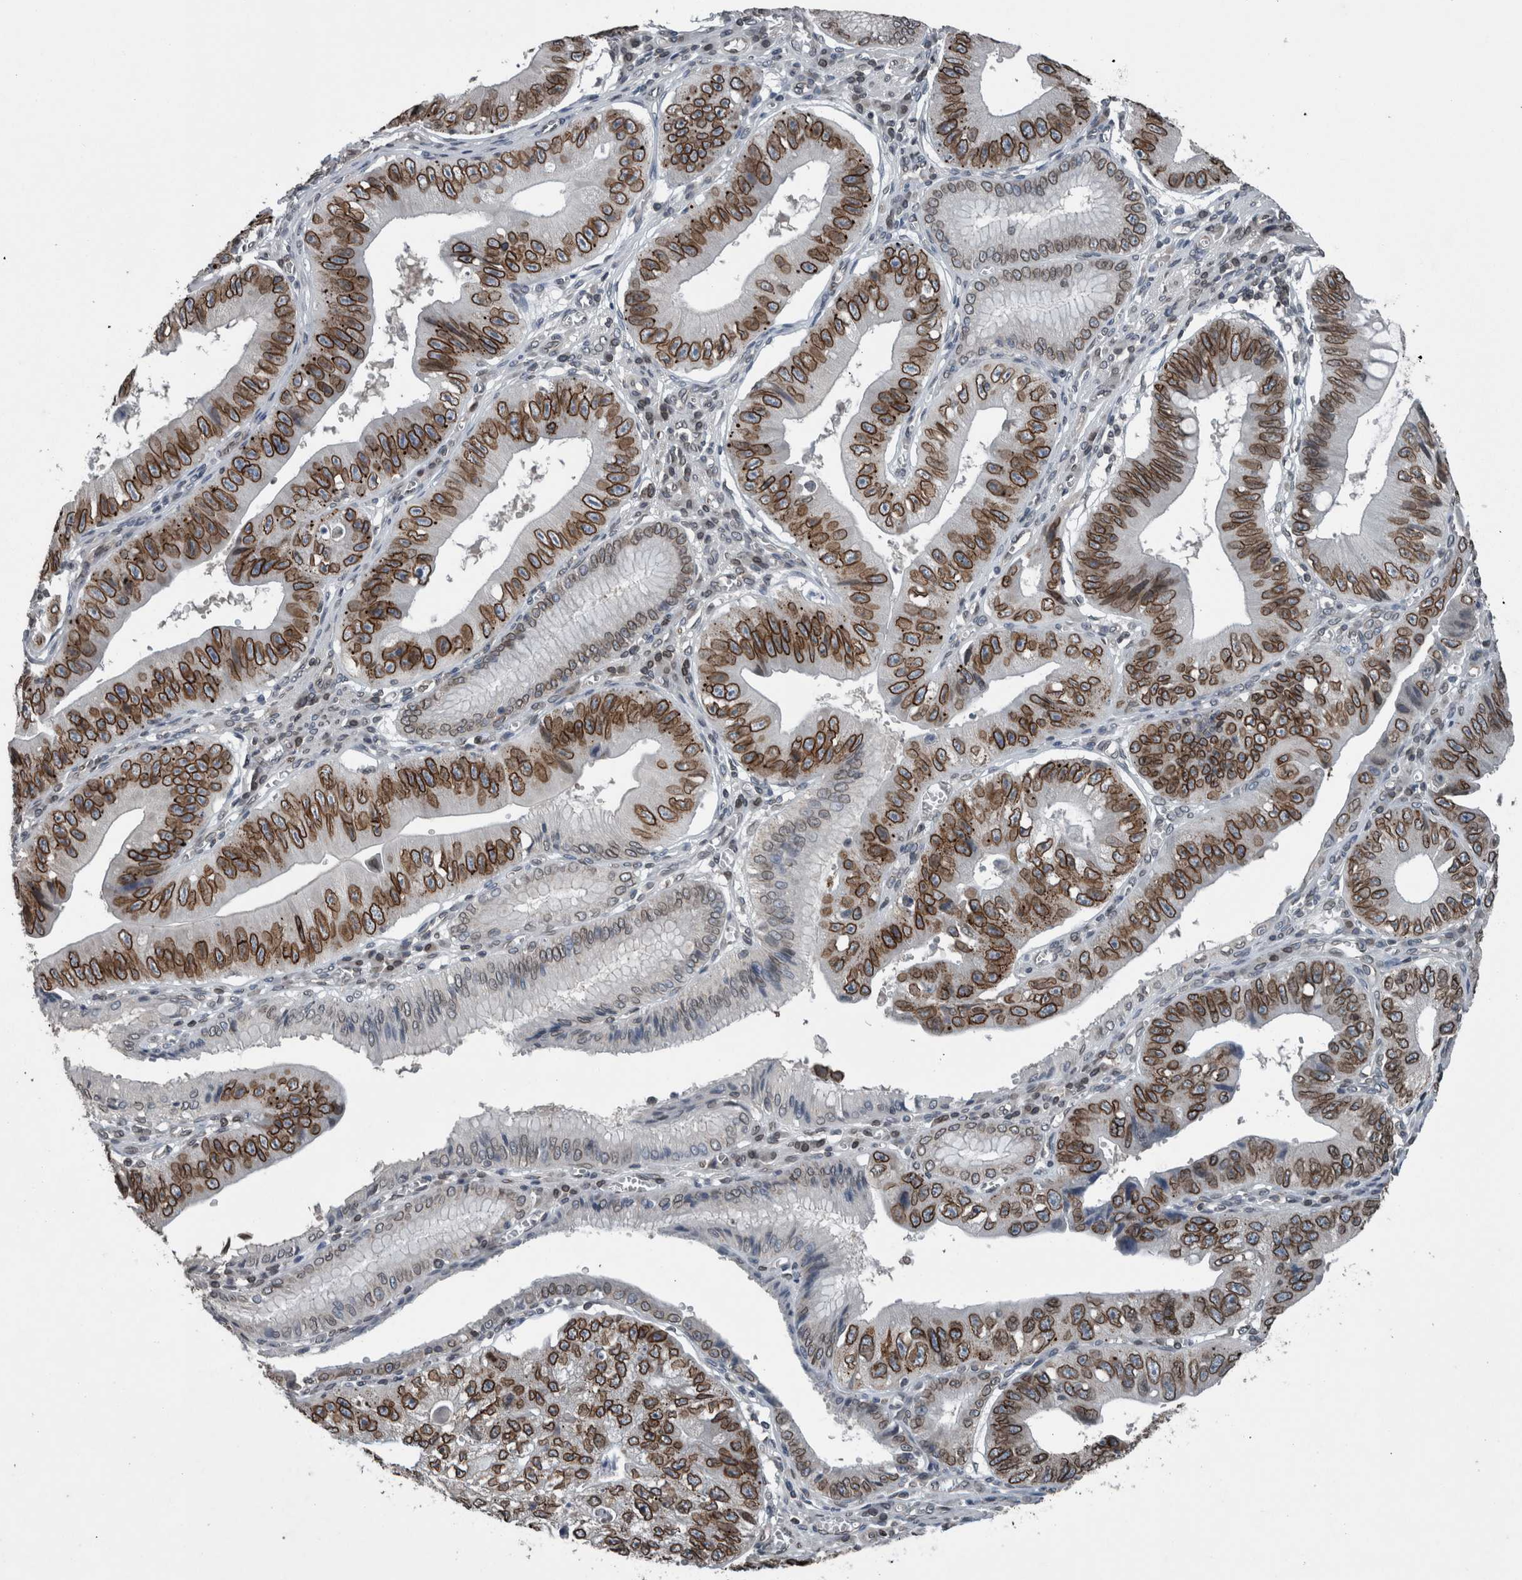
{"staining": {"intensity": "strong", "quantity": ">75%", "location": "cytoplasmic/membranous,nuclear"}, "tissue": "stomach cancer", "cell_type": "Tumor cells", "image_type": "cancer", "snomed": [{"axis": "morphology", "description": "Adenocarcinoma, NOS"}, {"axis": "topography", "description": "Stomach"}], "caption": "Stomach adenocarcinoma stained for a protein exhibits strong cytoplasmic/membranous and nuclear positivity in tumor cells. The protein of interest is shown in brown color, while the nuclei are stained blue.", "gene": "RANBP2", "patient": {"sex": "male", "age": 59}}